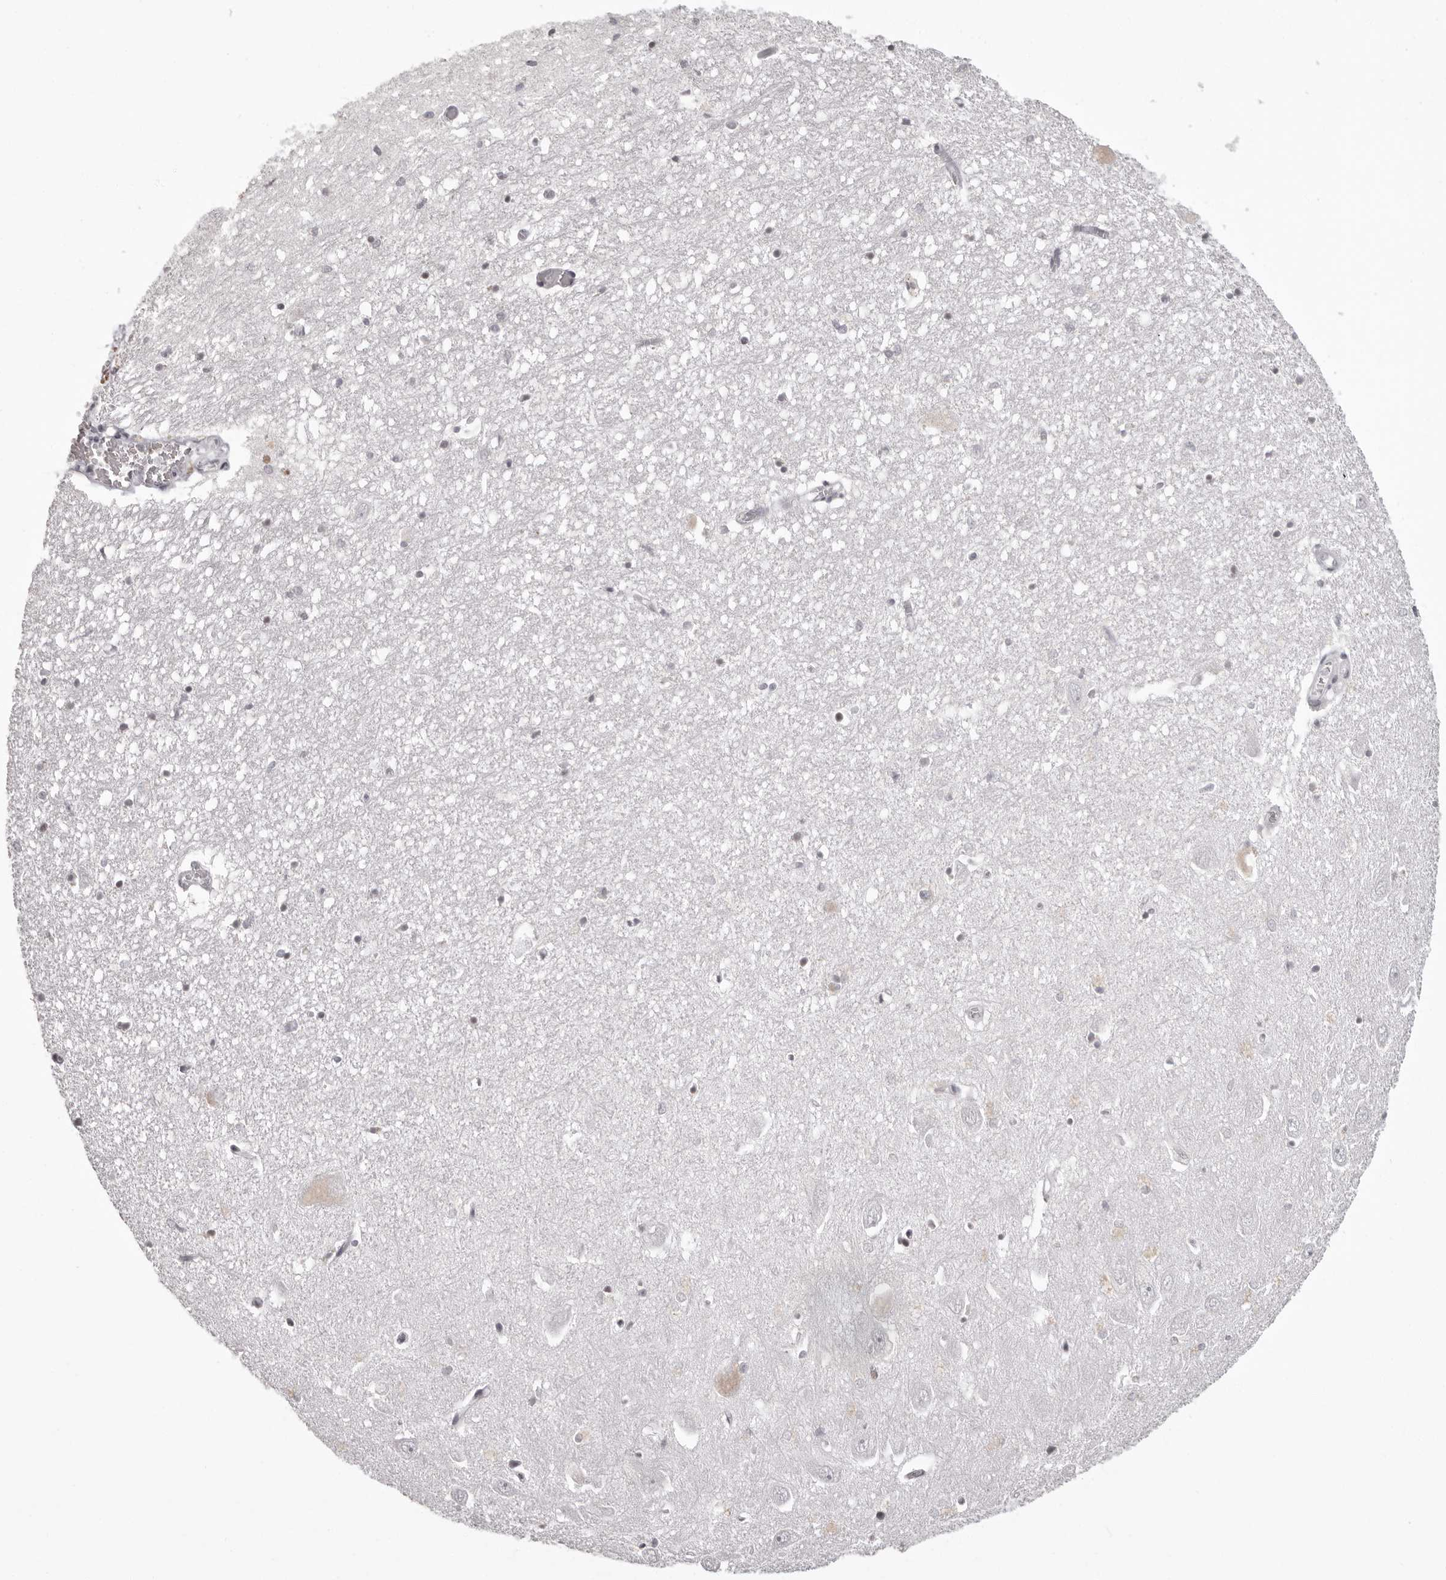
{"staining": {"intensity": "negative", "quantity": "none", "location": "none"}, "tissue": "hippocampus", "cell_type": "Glial cells", "image_type": "normal", "snomed": [{"axis": "morphology", "description": "Normal tissue, NOS"}, {"axis": "topography", "description": "Hippocampus"}], "caption": "Hippocampus stained for a protein using immunohistochemistry reveals no positivity glial cells.", "gene": "C8orf74", "patient": {"sex": "female", "age": 64}}